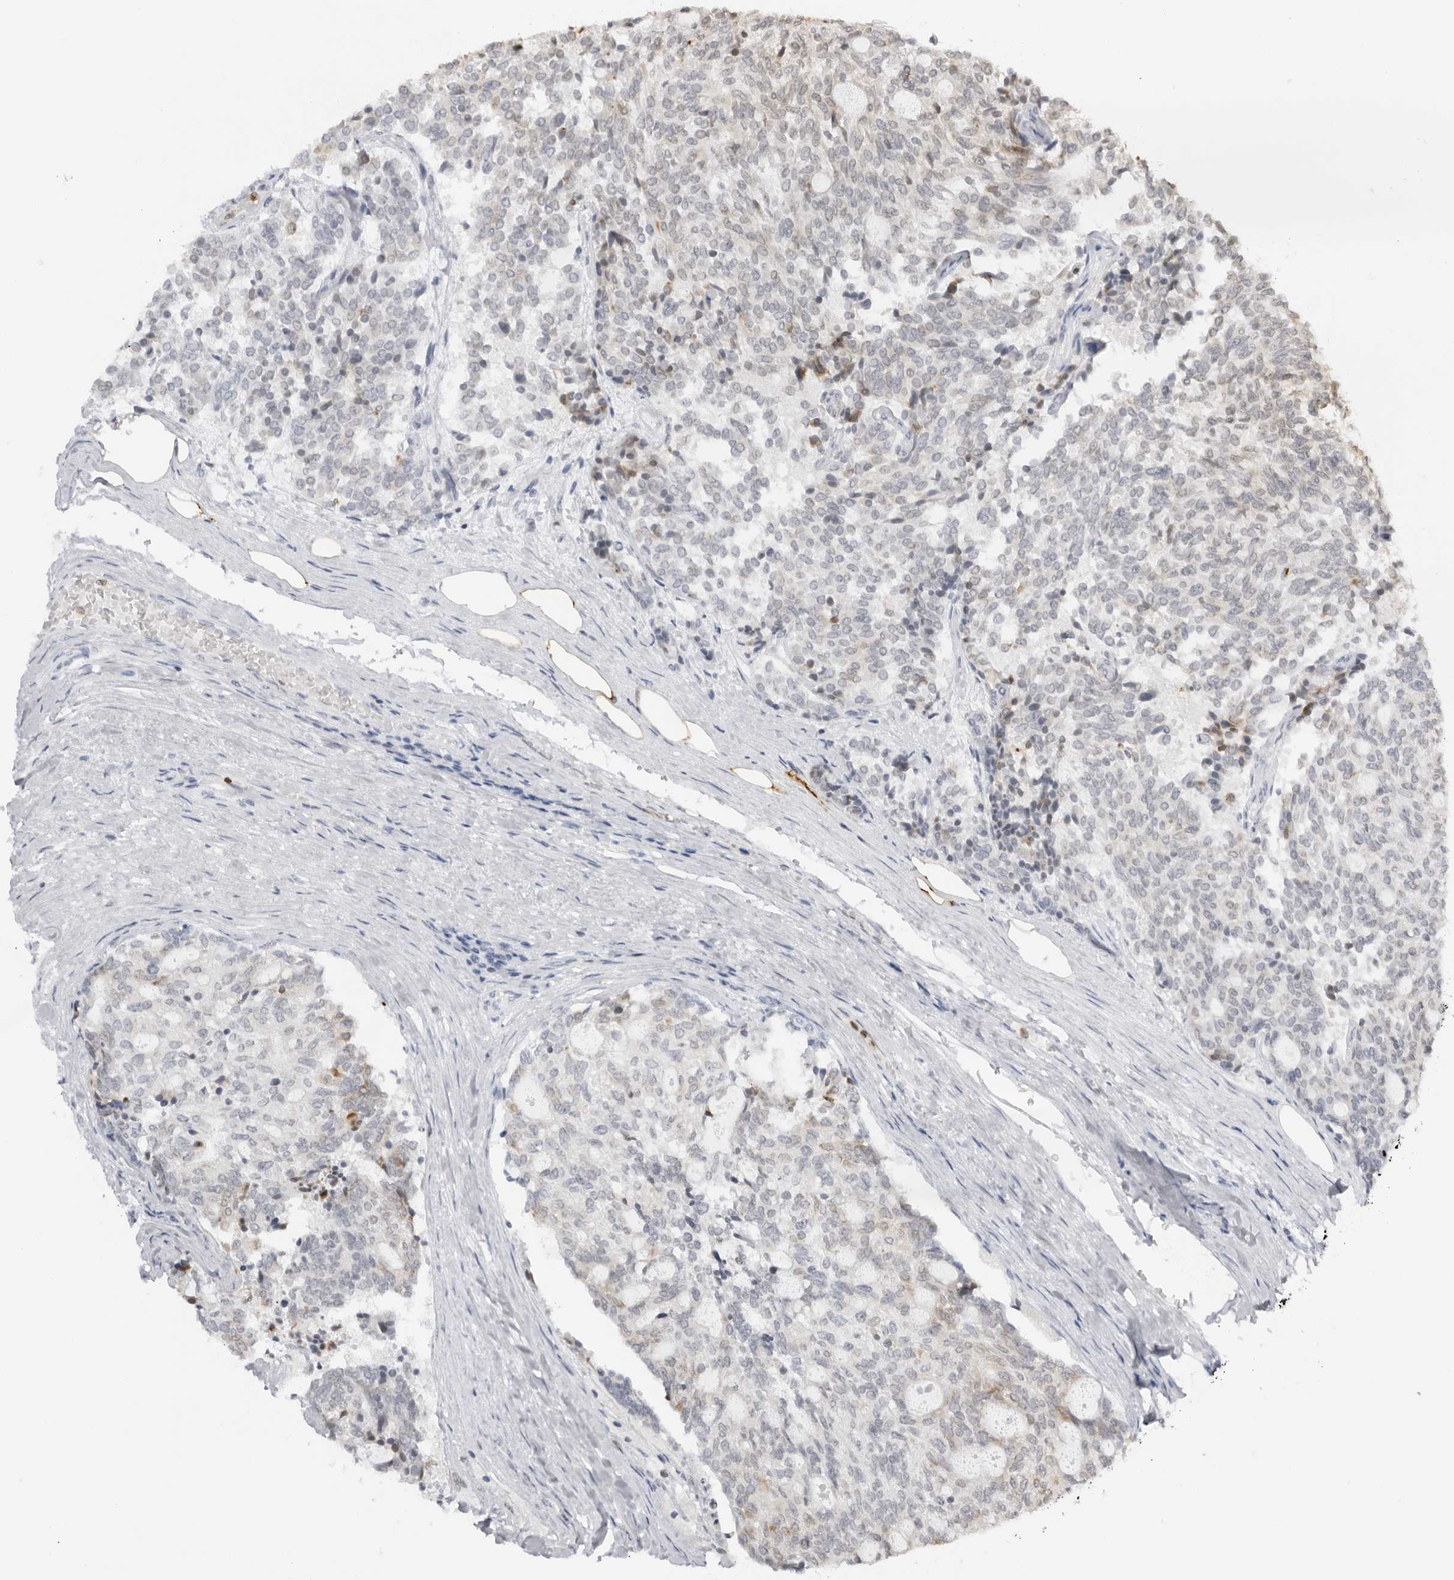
{"staining": {"intensity": "negative", "quantity": "none", "location": "none"}, "tissue": "carcinoid", "cell_type": "Tumor cells", "image_type": "cancer", "snomed": [{"axis": "morphology", "description": "Carcinoid, malignant, NOS"}, {"axis": "topography", "description": "Pancreas"}], "caption": "DAB (3,3'-diaminobenzidine) immunohistochemical staining of human carcinoid (malignant) shows no significant staining in tumor cells. Brightfield microscopy of immunohistochemistry (IHC) stained with DAB (brown) and hematoxylin (blue), captured at high magnification.", "gene": "RNF146", "patient": {"sex": "female", "age": 54}}